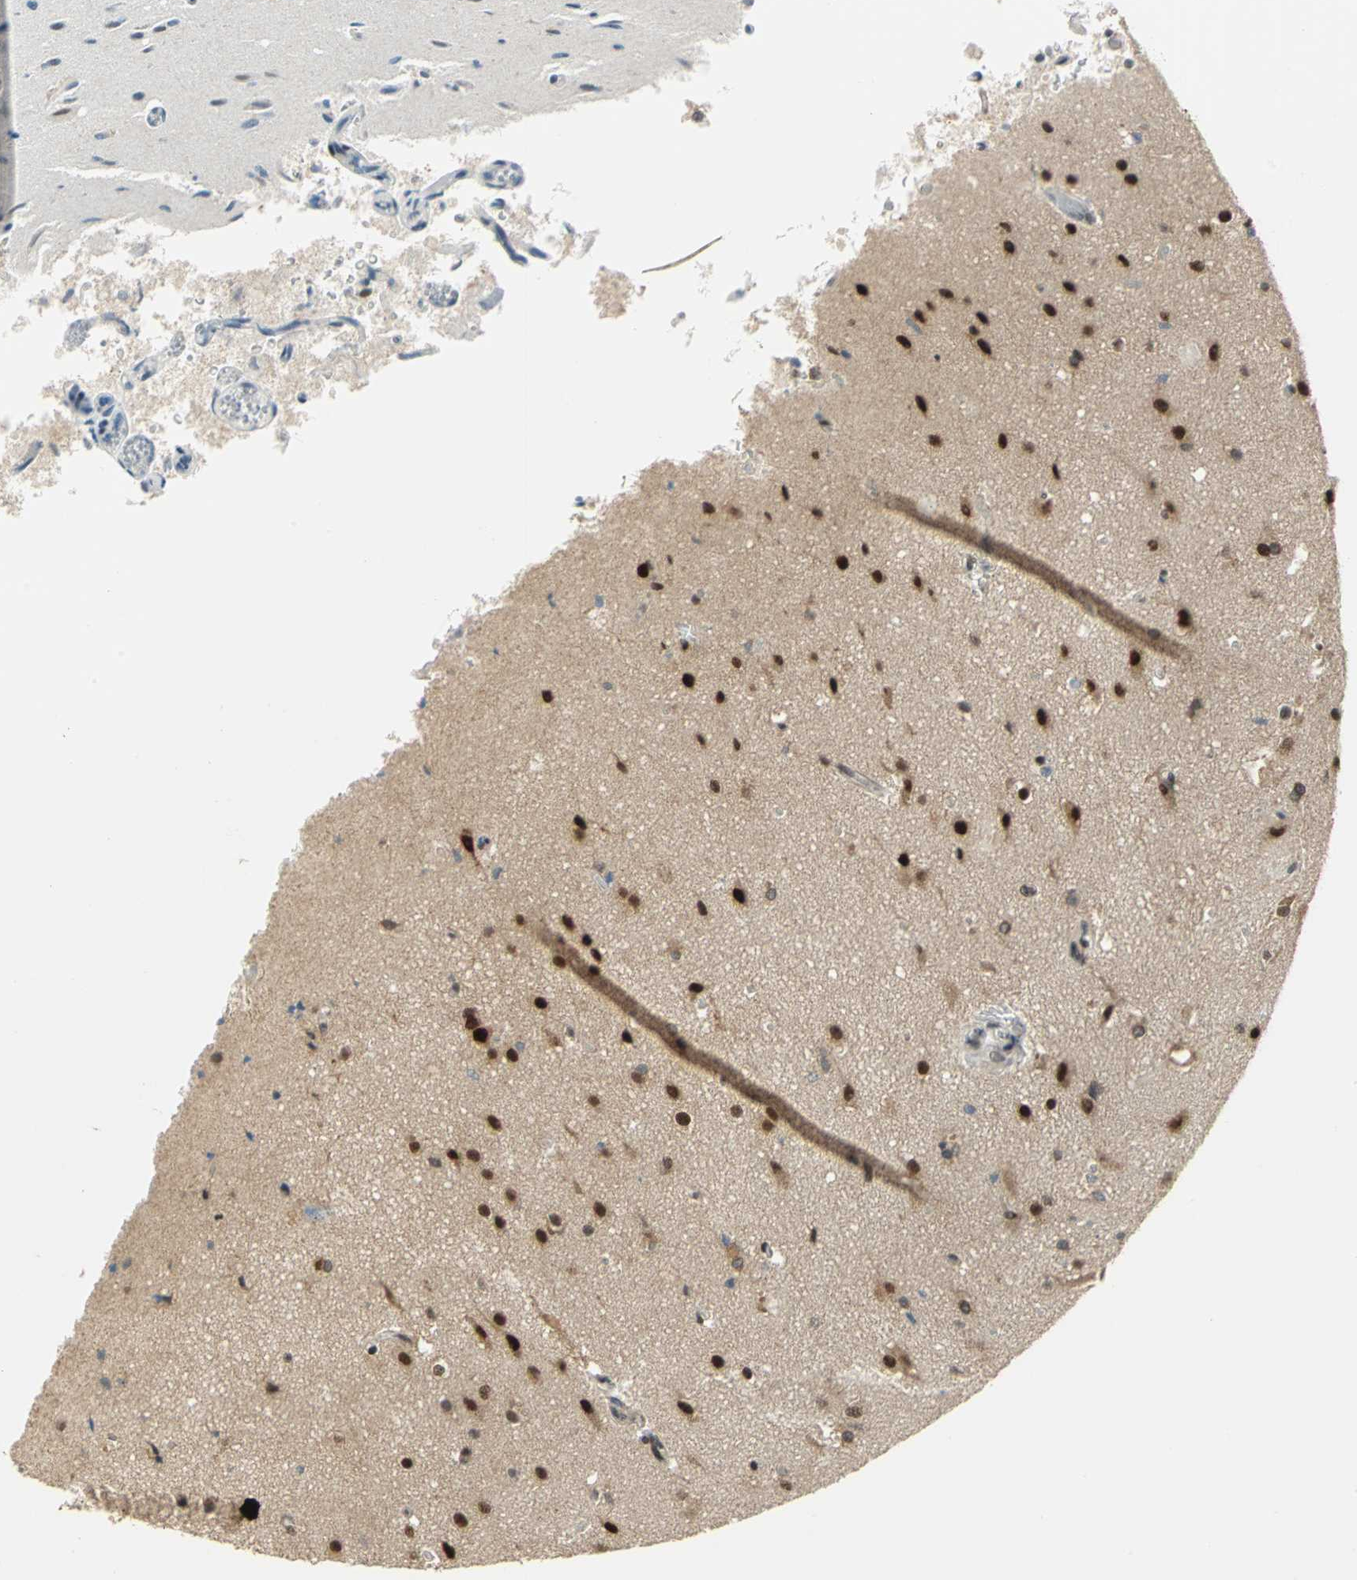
{"staining": {"intensity": "strong", "quantity": "25%-75%", "location": "cytoplasmic/membranous,nuclear"}, "tissue": "glioma", "cell_type": "Tumor cells", "image_type": "cancer", "snomed": [{"axis": "morphology", "description": "Normal tissue, NOS"}, {"axis": "morphology", "description": "Glioma, malignant, High grade"}, {"axis": "topography", "description": "Cerebral cortex"}], "caption": "A high amount of strong cytoplasmic/membranous and nuclear expression is identified in approximately 25%-75% of tumor cells in malignant glioma (high-grade) tissue.", "gene": "RBFOX2", "patient": {"sex": "male", "age": 77}}